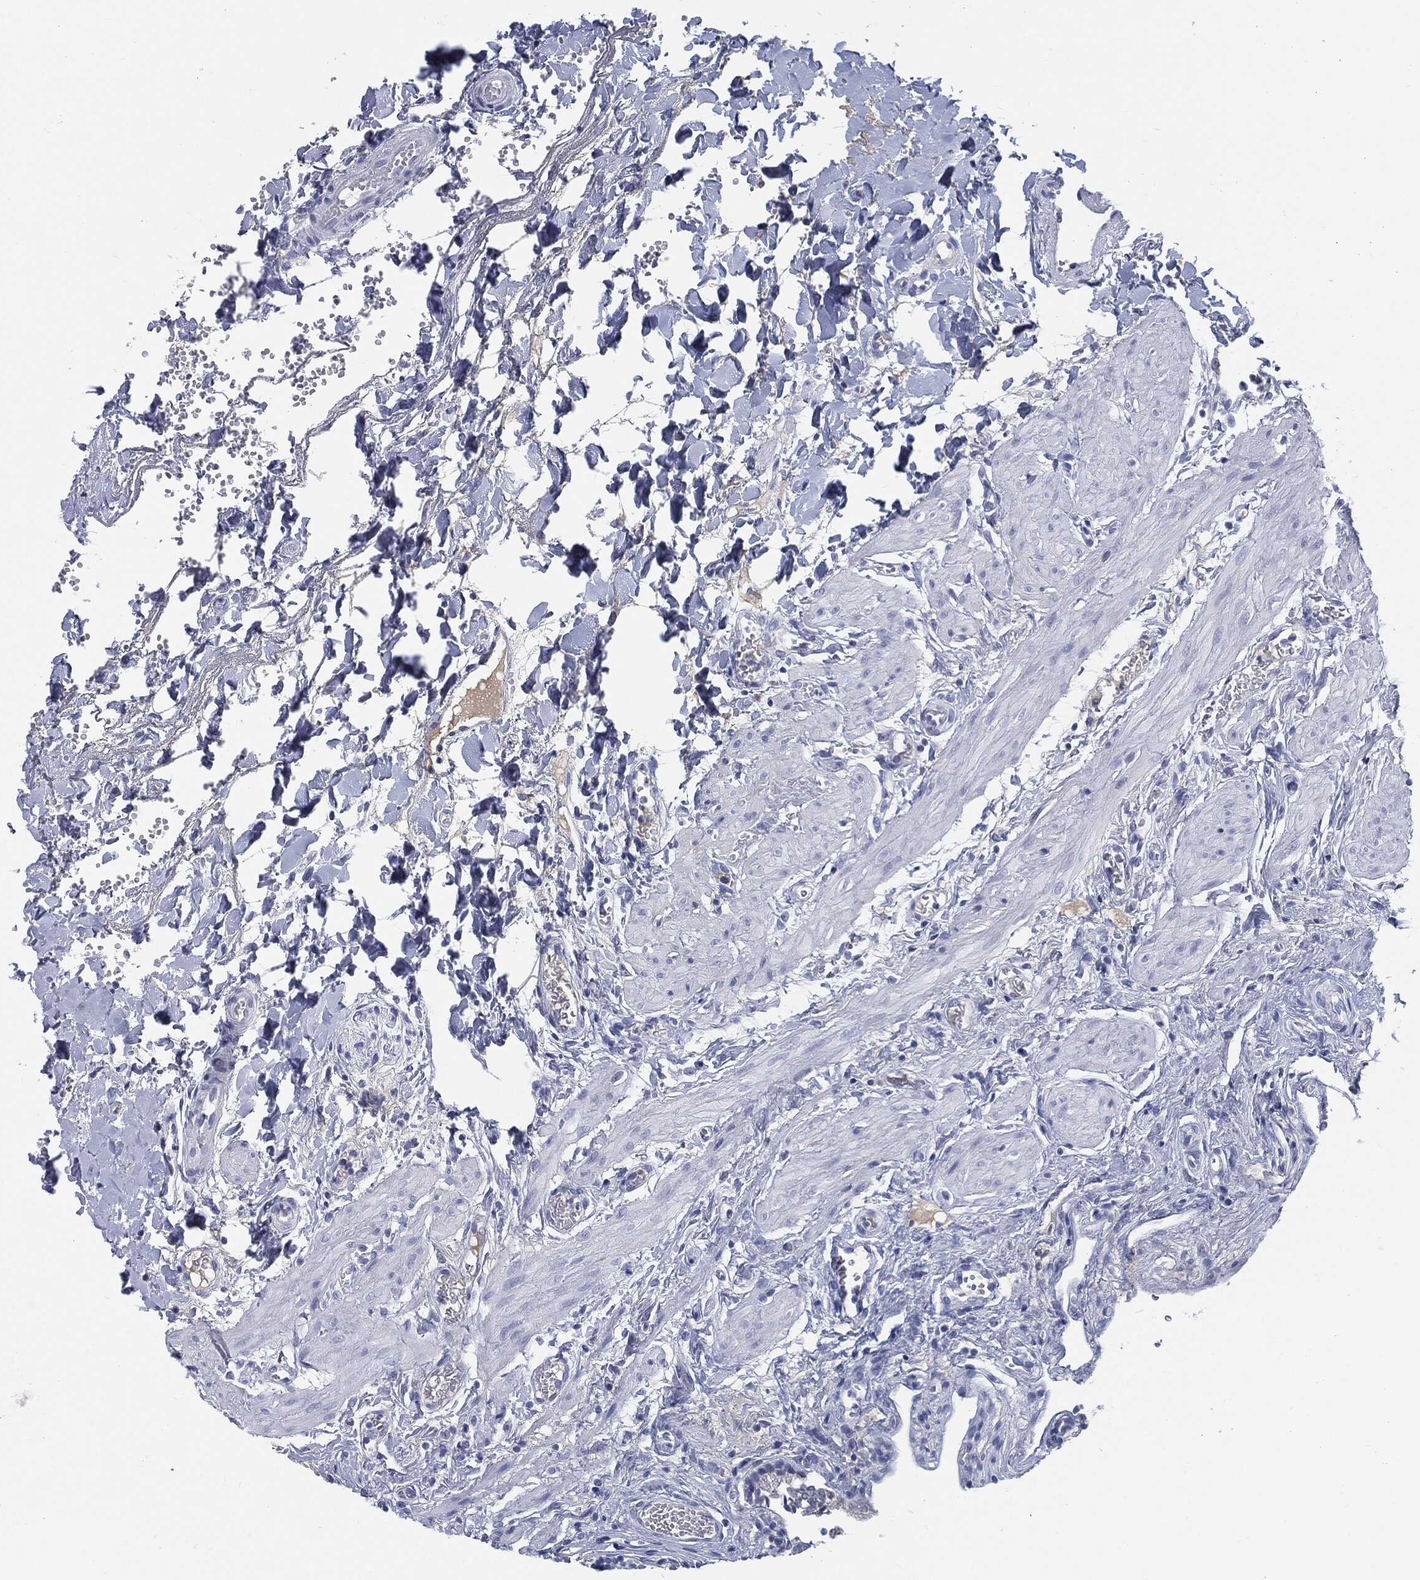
{"staining": {"intensity": "moderate", "quantity": ">75%", "location": "cytoplasmic/membranous"}, "tissue": "gallbladder", "cell_type": "Glandular cells", "image_type": "normal", "snomed": [{"axis": "morphology", "description": "Normal tissue, NOS"}, {"axis": "topography", "description": "Gallbladder"}], "caption": "About >75% of glandular cells in unremarkable human gallbladder demonstrate moderate cytoplasmic/membranous protein staining as visualized by brown immunohistochemical staining.", "gene": "MST1", "patient": {"sex": "female", "age": 24}}